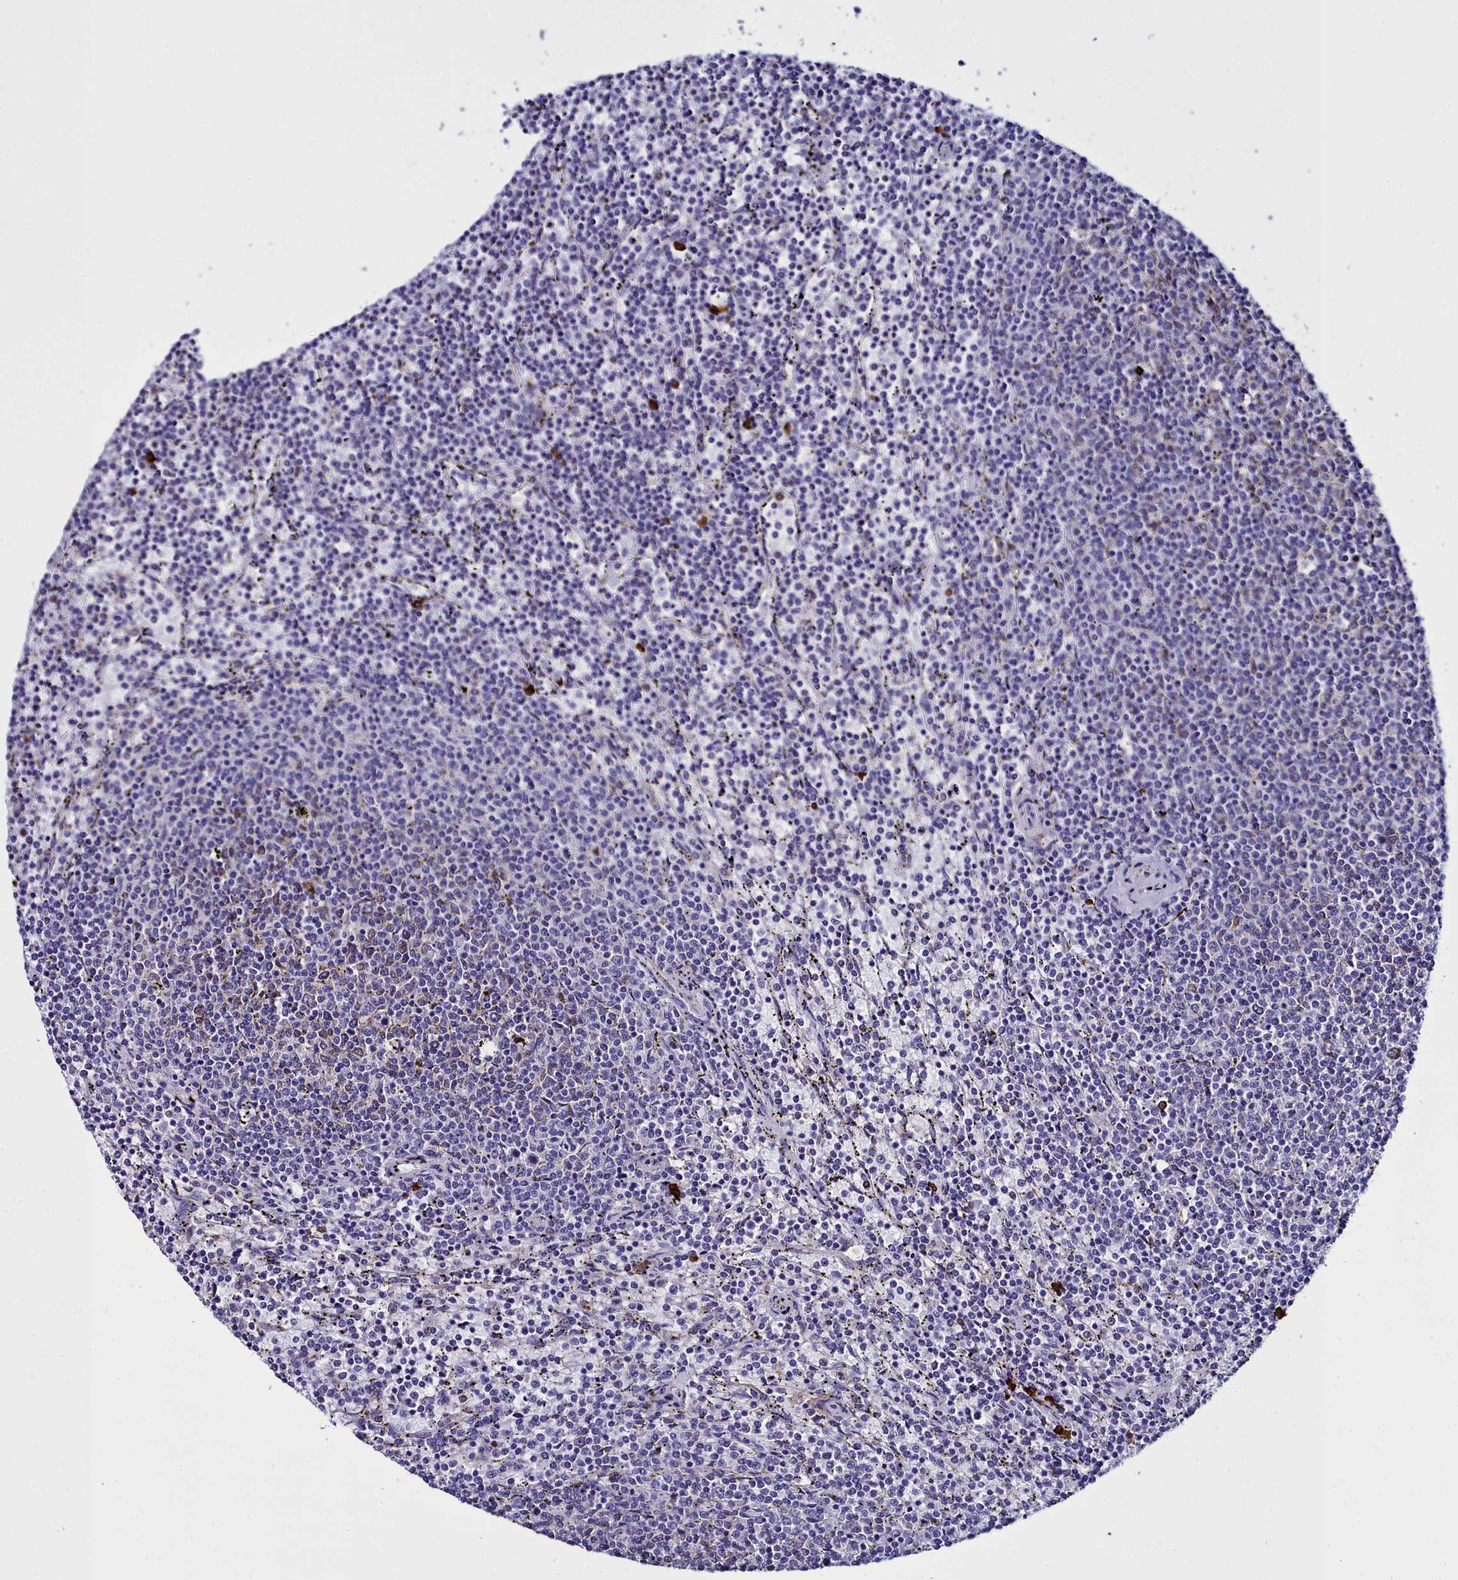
{"staining": {"intensity": "negative", "quantity": "none", "location": "none"}, "tissue": "lymphoma", "cell_type": "Tumor cells", "image_type": "cancer", "snomed": [{"axis": "morphology", "description": "Malignant lymphoma, non-Hodgkin's type, Low grade"}, {"axis": "topography", "description": "Spleen"}], "caption": "This is a photomicrograph of immunohistochemistry staining of malignant lymphoma, non-Hodgkin's type (low-grade), which shows no expression in tumor cells.", "gene": "TXNDC5", "patient": {"sex": "female", "age": 50}}